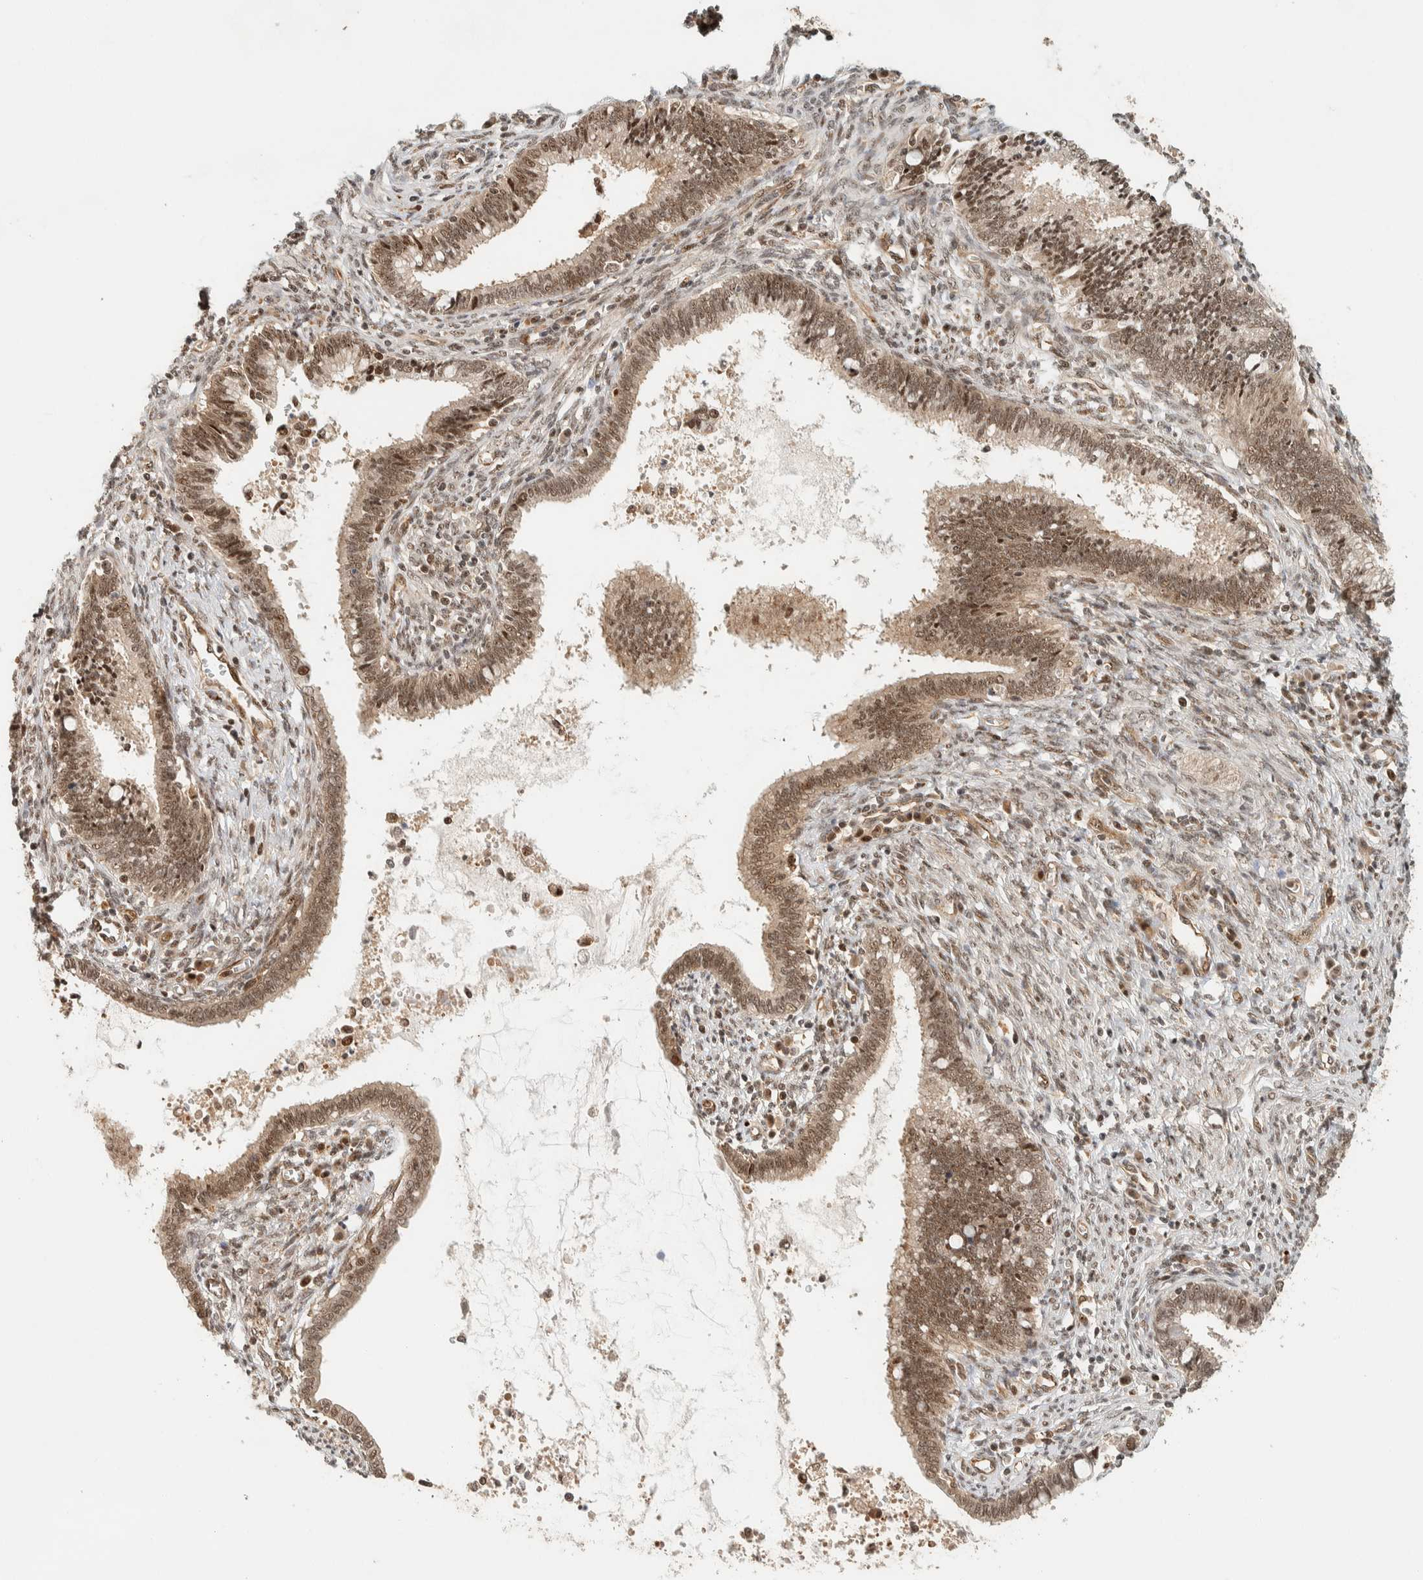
{"staining": {"intensity": "moderate", "quantity": ">75%", "location": "nuclear"}, "tissue": "cervical cancer", "cell_type": "Tumor cells", "image_type": "cancer", "snomed": [{"axis": "morphology", "description": "Adenocarcinoma, NOS"}, {"axis": "topography", "description": "Cervix"}], "caption": "A micrograph showing moderate nuclear expression in about >75% of tumor cells in cervical adenocarcinoma, as visualized by brown immunohistochemical staining.", "gene": "SIK1", "patient": {"sex": "female", "age": 44}}